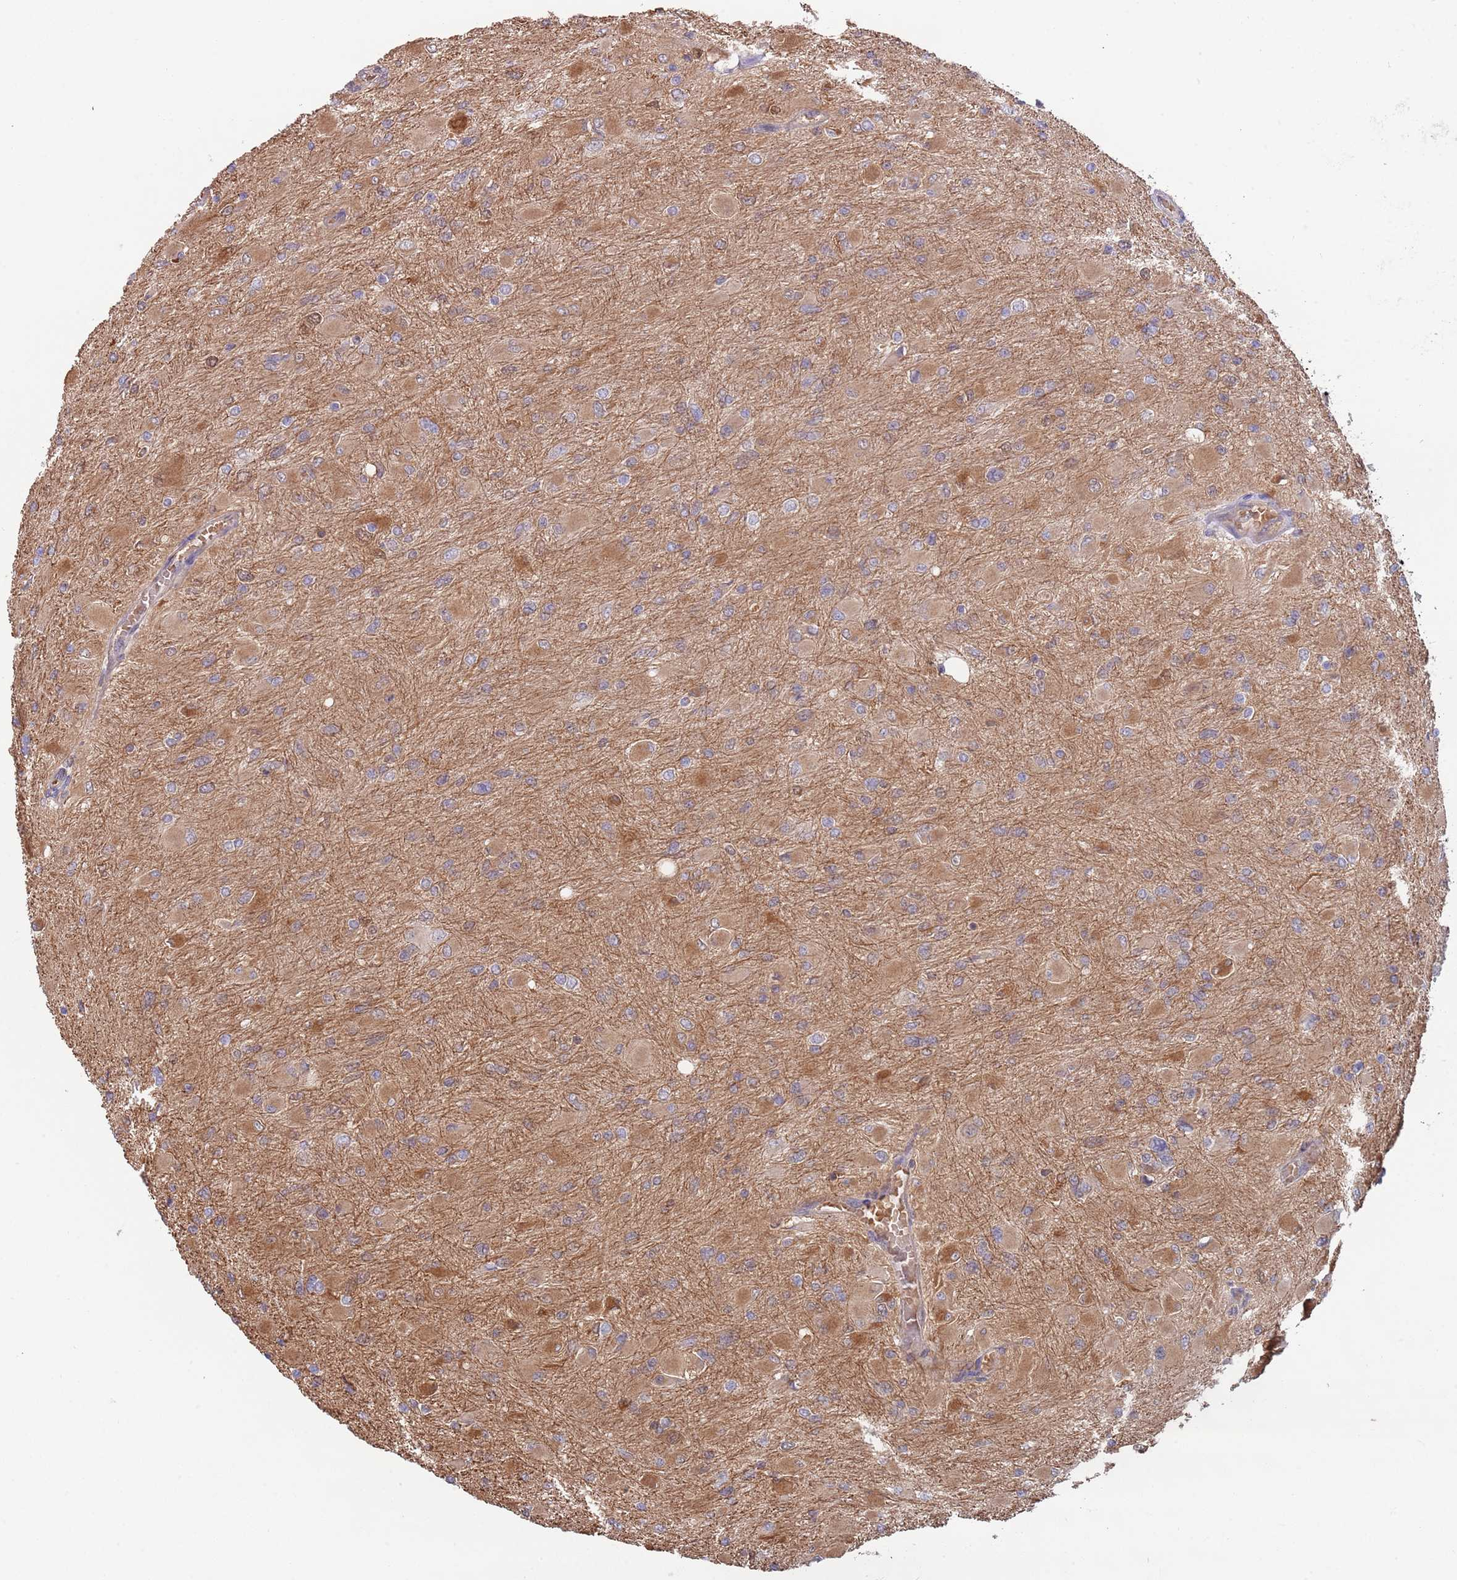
{"staining": {"intensity": "moderate", "quantity": ">75%", "location": "cytoplasmic/membranous"}, "tissue": "glioma", "cell_type": "Tumor cells", "image_type": "cancer", "snomed": [{"axis": "morphology", "description": "Glioma, malignant, High grade"}, {"axis": "topography", "description": "Cerebral cortex"}], "caption": "Immunohistochemistry (IHC) of human malignant high-grade glioma shows medium levels of moderate cytoplasmic/membranous staining in about >75% of tumor cells.", "gene": "GSDMD", "patient": {"sex": "female", "age": 36}}